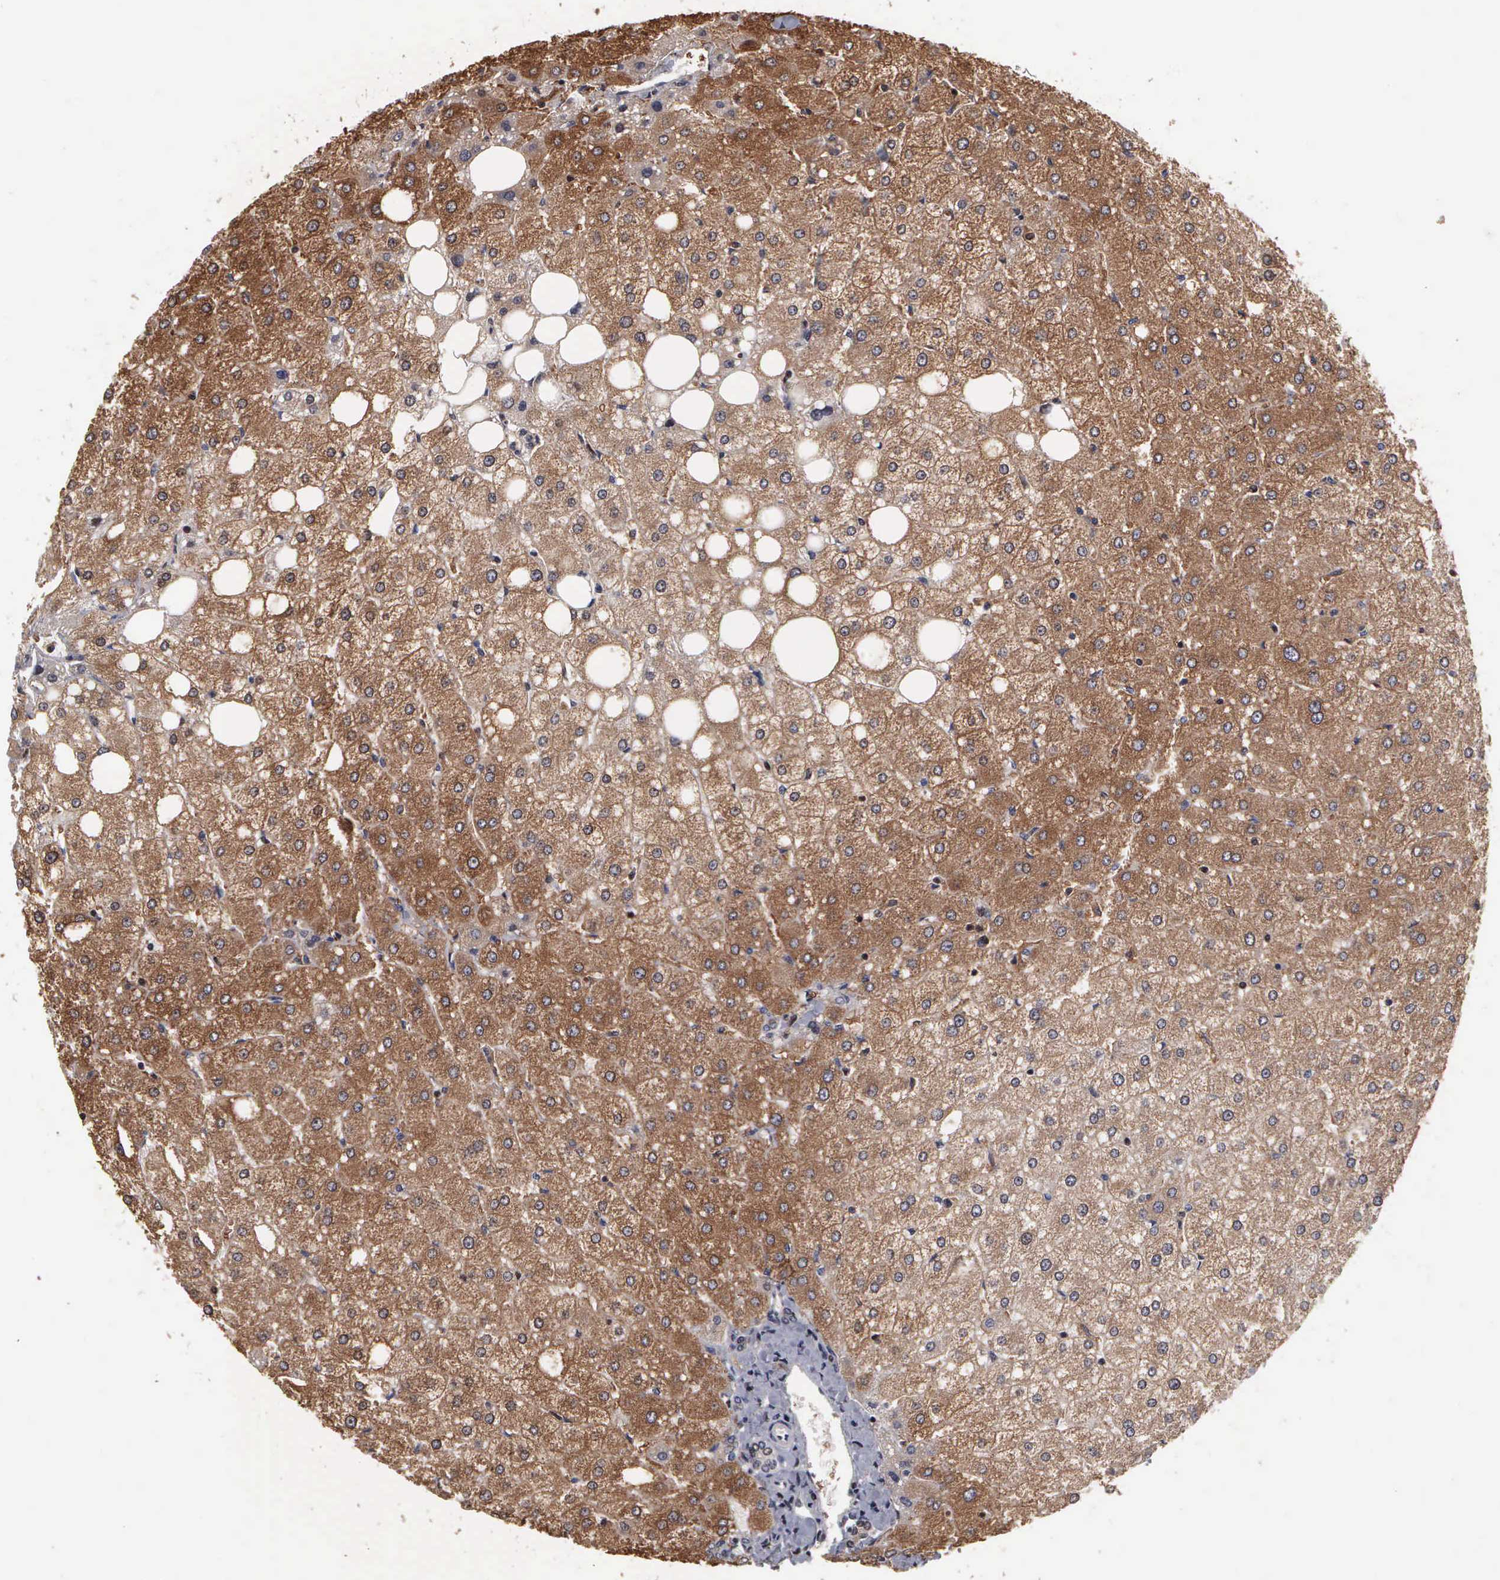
{"staining": {"intensity": "moderate", "quantity": "25%-75%", "location": "nuclear"}, "tissue": "liver", "cell_type": "Cholangiocytes", "image_type": "normal", "snomed": [{"axis": "morphology", "description": "Normal tissue, NOS"}, {"axis": "topography", "description": "Liver"}], "caption": "This photomicrograph demonstrates normal liver stained with immunohistochemistry to label a protein in brown. The nuclear of cholangiocytes show moderate positivity for the protein. Nuclei are counter-stained blue.", "gene": "KIAA0586", "patient": {"sex": "male", "age": 35}}